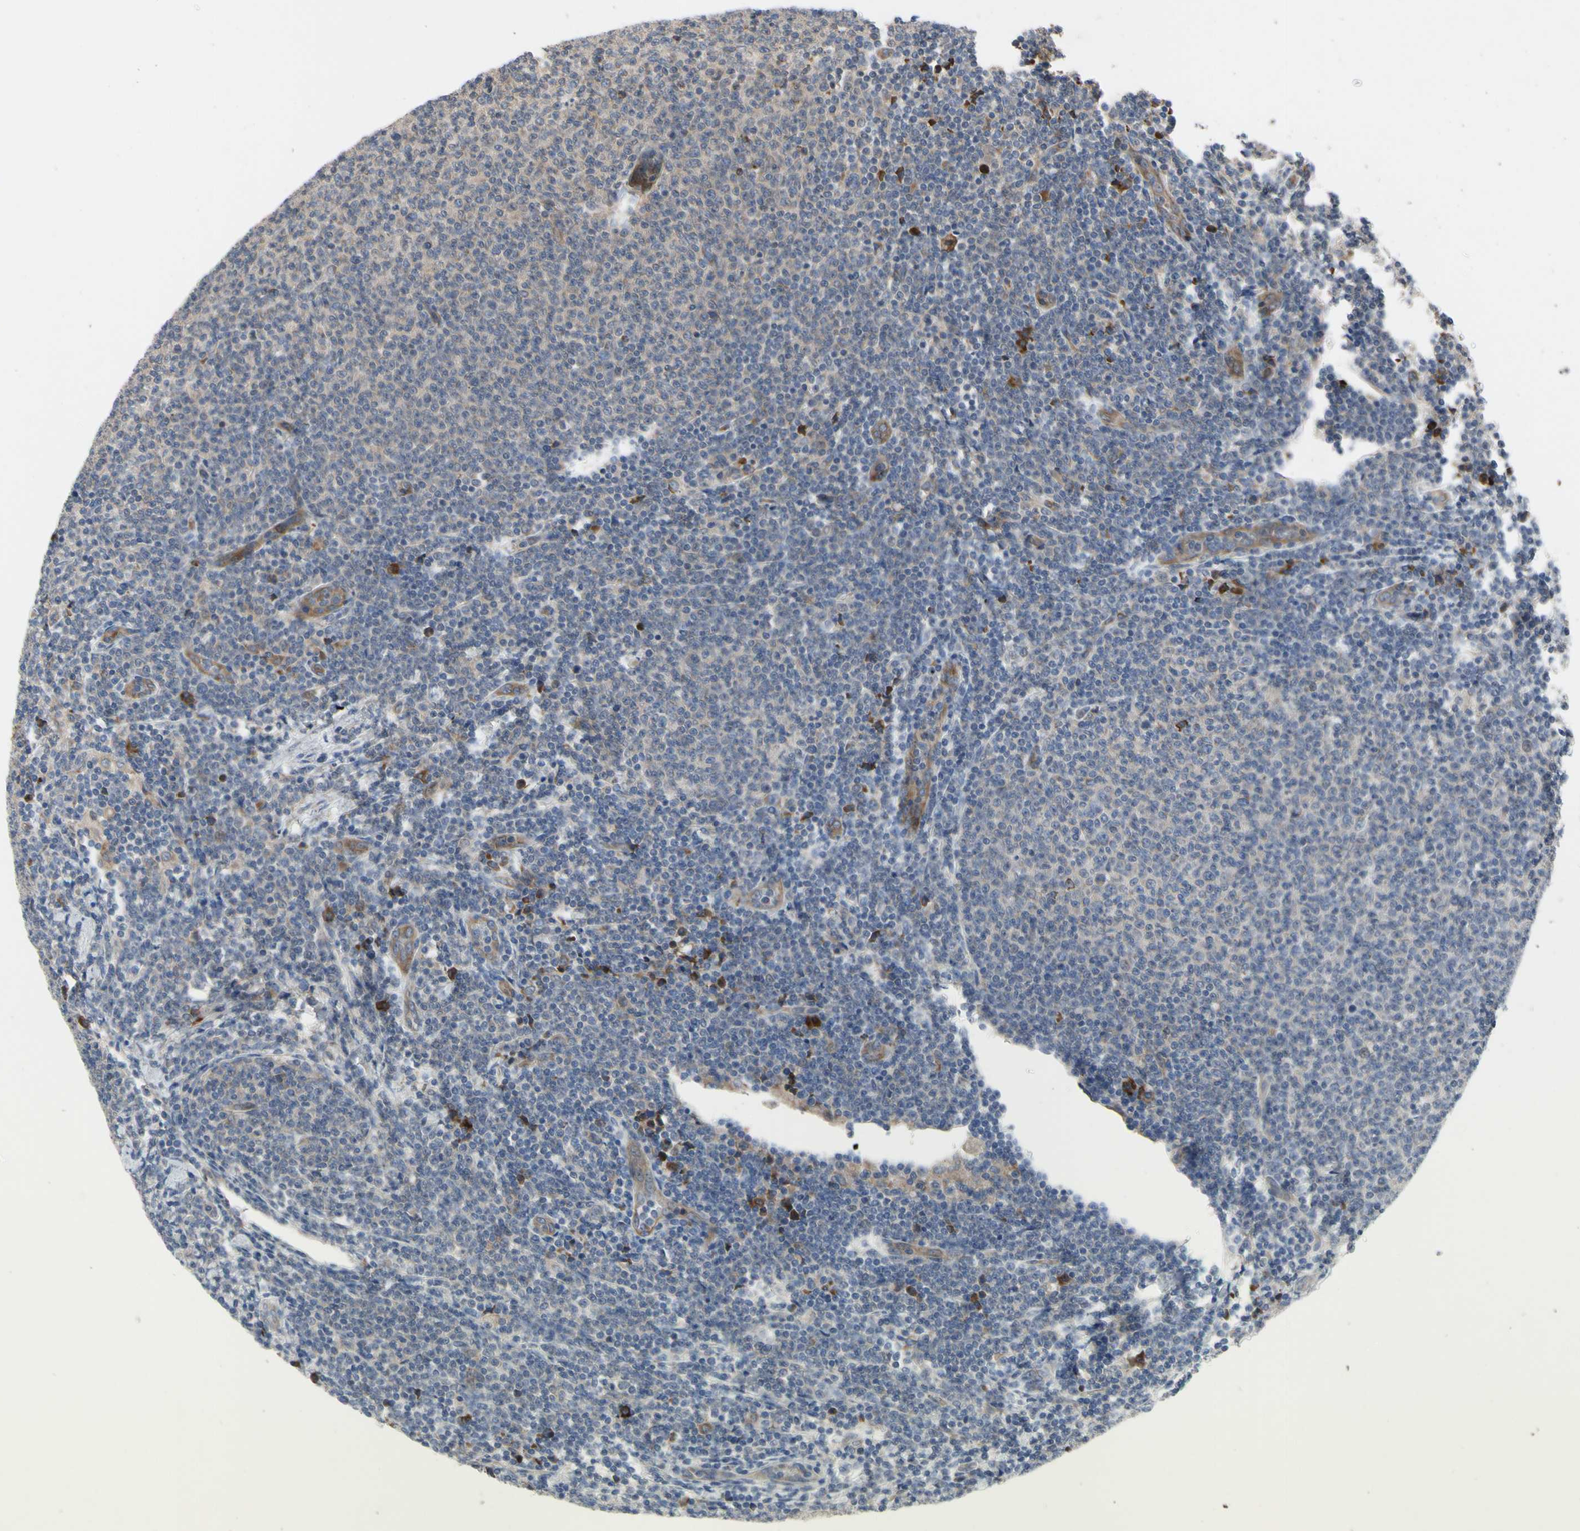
{"staining": {"intensity": "weak", "quantity": "<25%", "location": "cytoplasmic/membranous"}, "tissue": "lymphoma", "cell_type": "Tumor cells", "image_type": "cancer", "snomed": [{"axis": "morphology", "description": "Malignant lymphoma, non-Hodgkin's type, Low grade"}, {"axis": "topography", "description": "Lymph node"}], "caption": "Lymphoma was stained to show a protein in brown. There is no significant positivity in tumor cells.", "gene": "XIAP", "patient": {"sex": "male", "age": 66}}